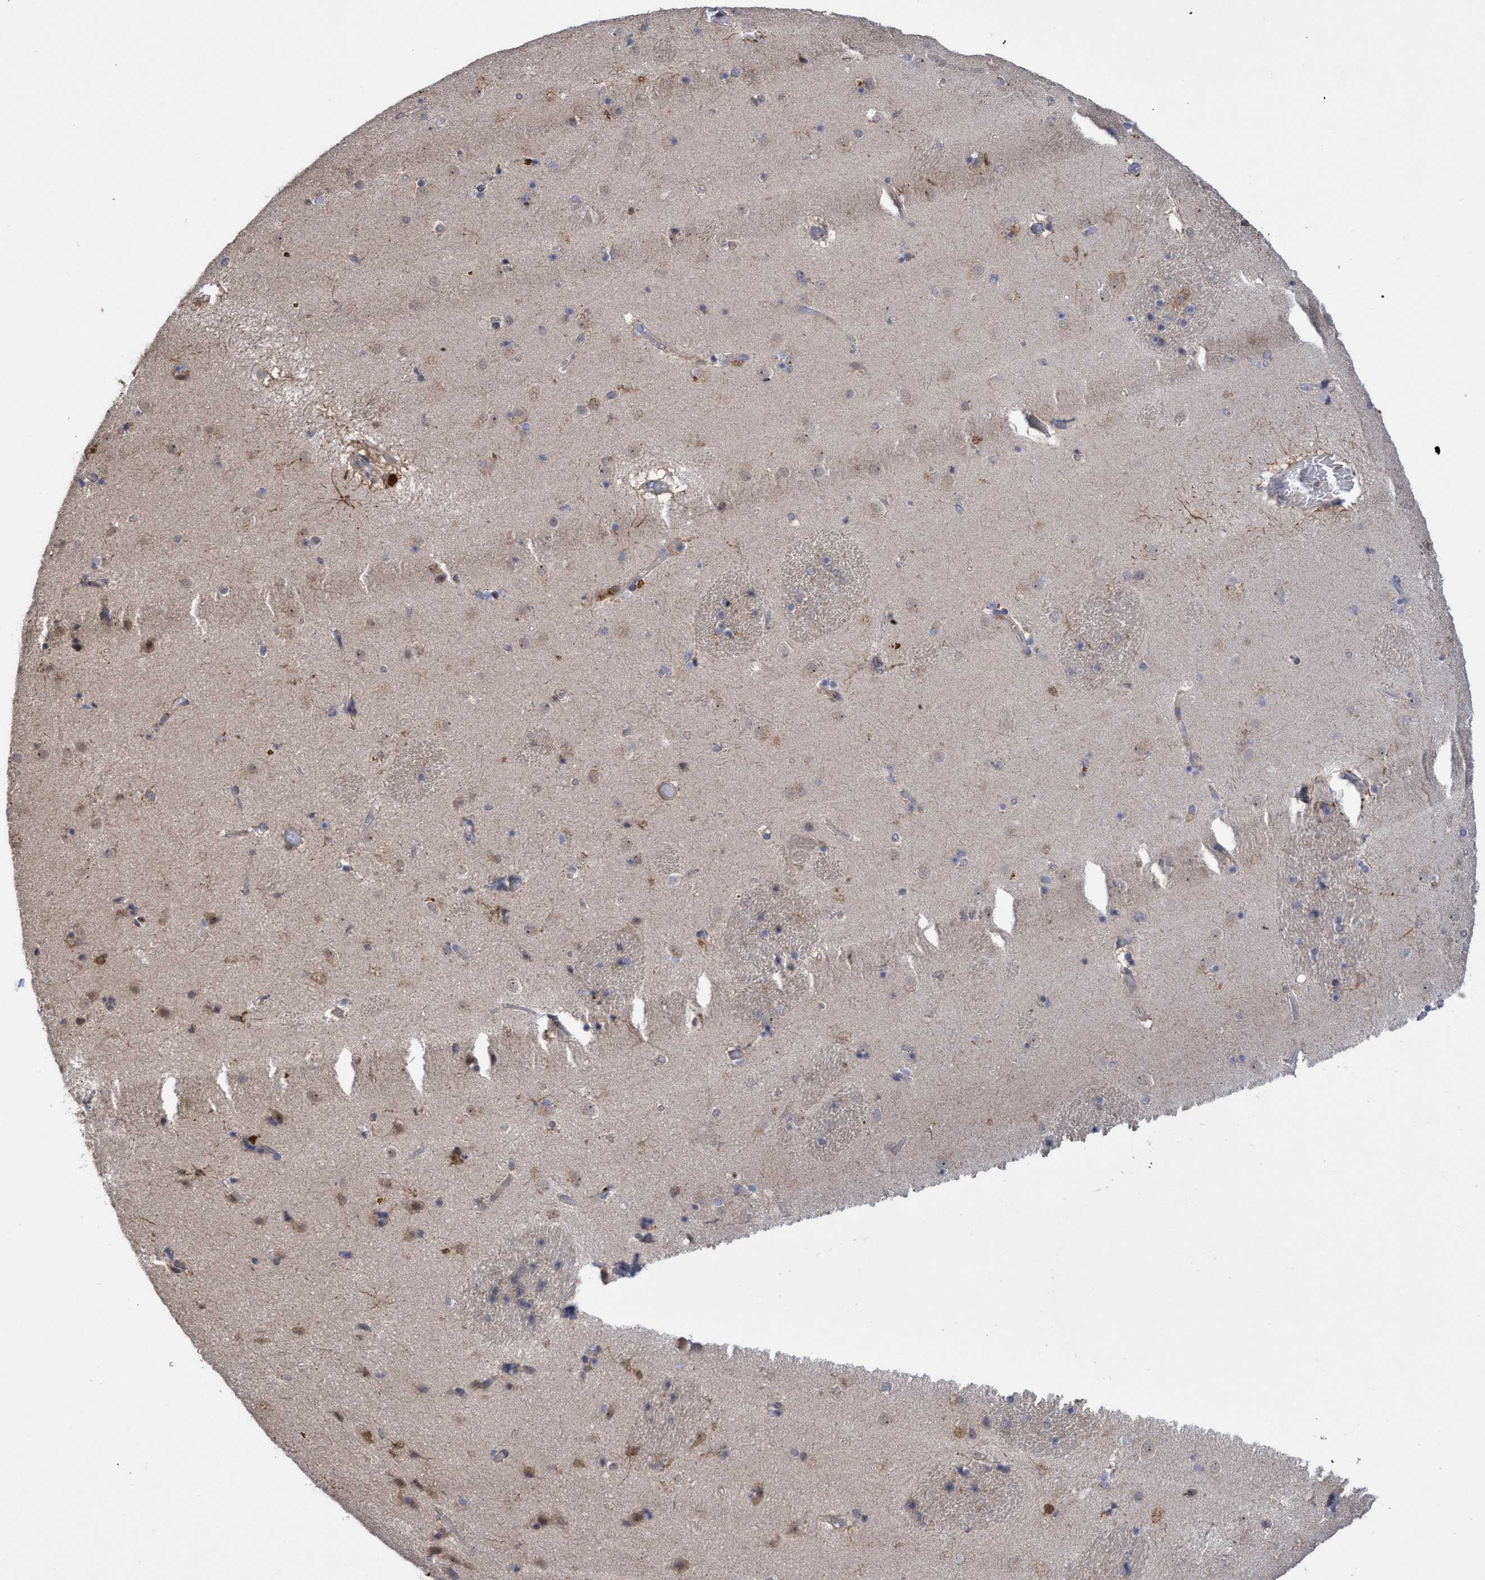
{"staining": {"intensity": "moderate", "quantity": "<25%", "location": "cytoplasmic/membranous"}, "tissue": "caudate", "cell_type": "Glial cells", "image_type": "normal", "snomed": [{"axis": "morphology", "description": "Normal tissue, NOS"}, {"axis": "topography", "description": "Lateral ventricle wall"}], "caption": "High-magnification brightfield microscopy of benign caudate stained with DAB (brown) and counterstained with hematoxylin (blue). glial cells exhibit moderate cytoplasmic/membranous positivity is seen in about<25% of cells.", "gene": "SLBP", "patient": {"sex": "male", "age": 70}}